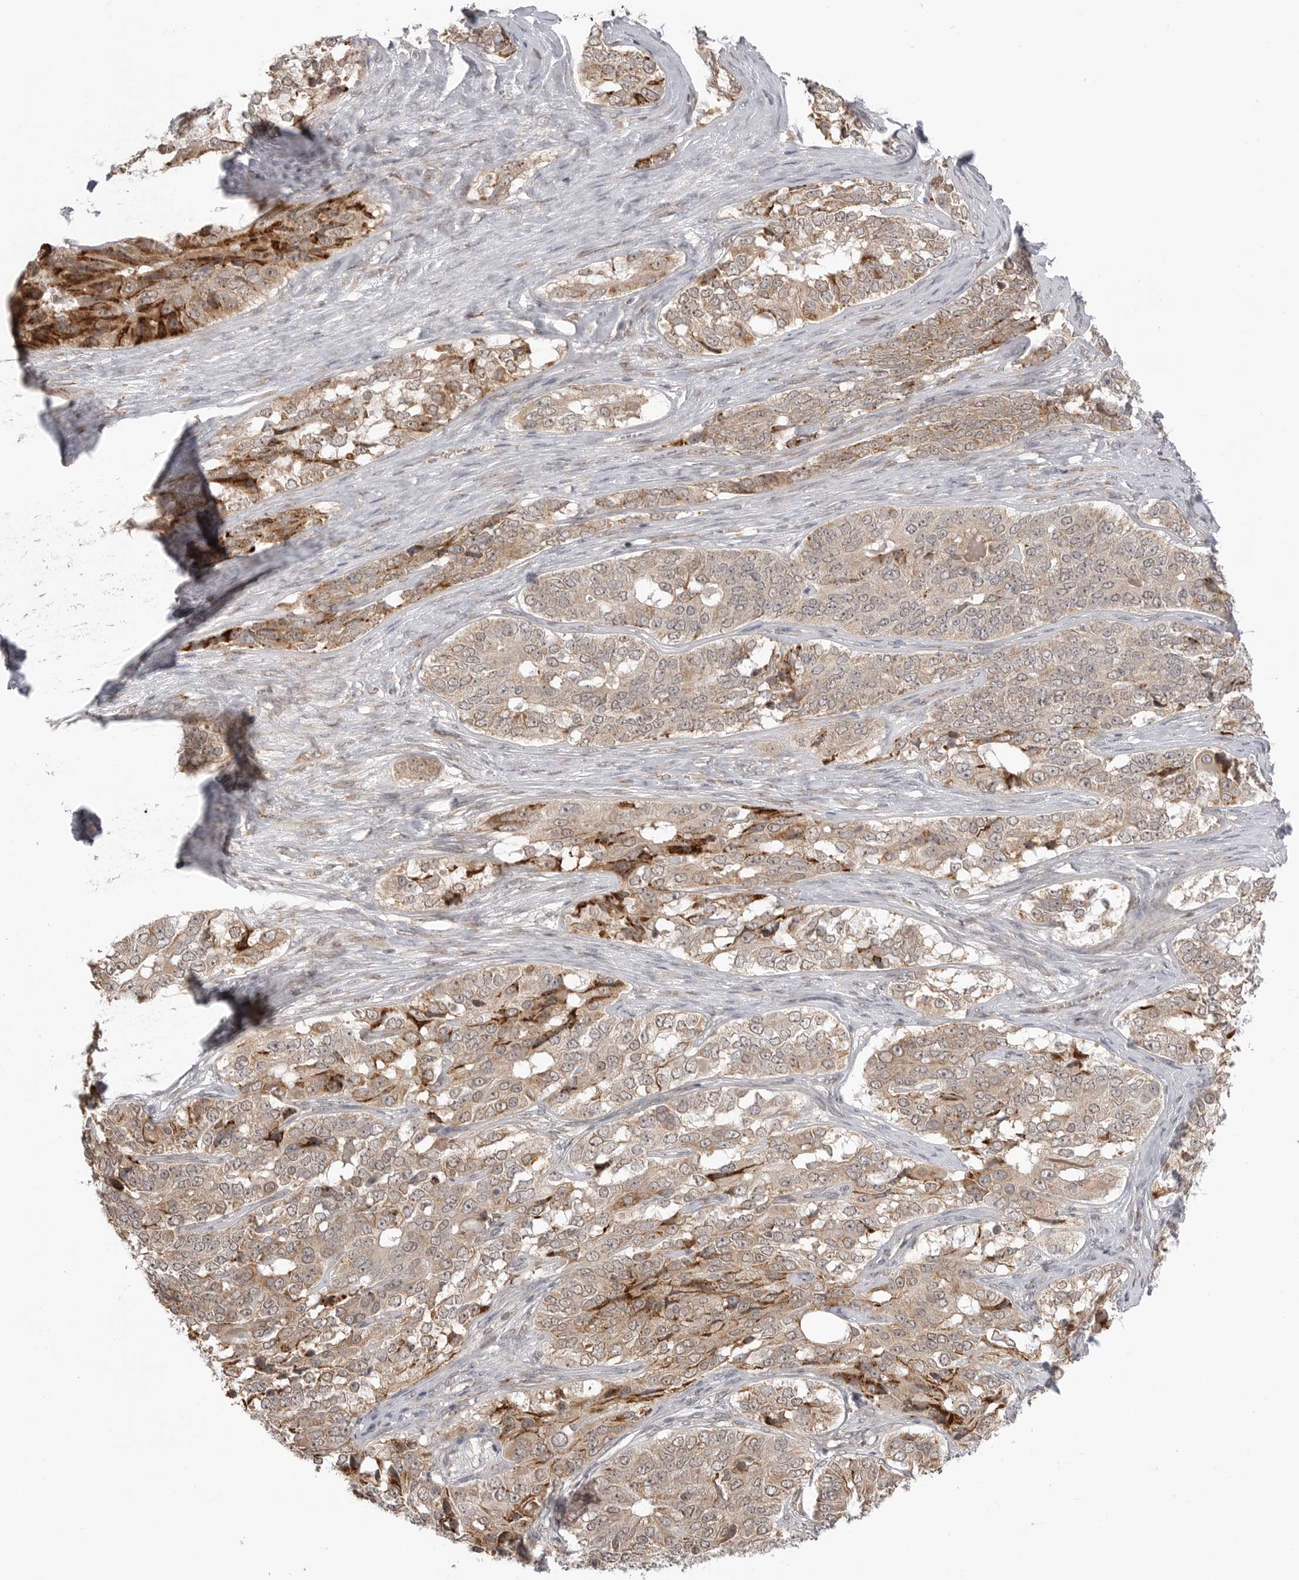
{"staining": {"intensity": "moderate", "quantity": "<25%", "location": "cytoplasmic/membranous"}, "tissue": "ovarian cancer", "cell_type": "Tumor cells", "image_type": "cancer", "snomed": [{"axis": "morphology", "description": "Carcinoma, endometroid"}, {"axis": "topography", "description": "Ovary"}], "caption": "The immunohistochemical stain highlights moderate cytoplasmic/membranous staining in tumor cells of ovarian cancer (endometroid carcinoma) tissue.", "gene": "KALRN", "patient": {"sex": "female", "age": 51}}